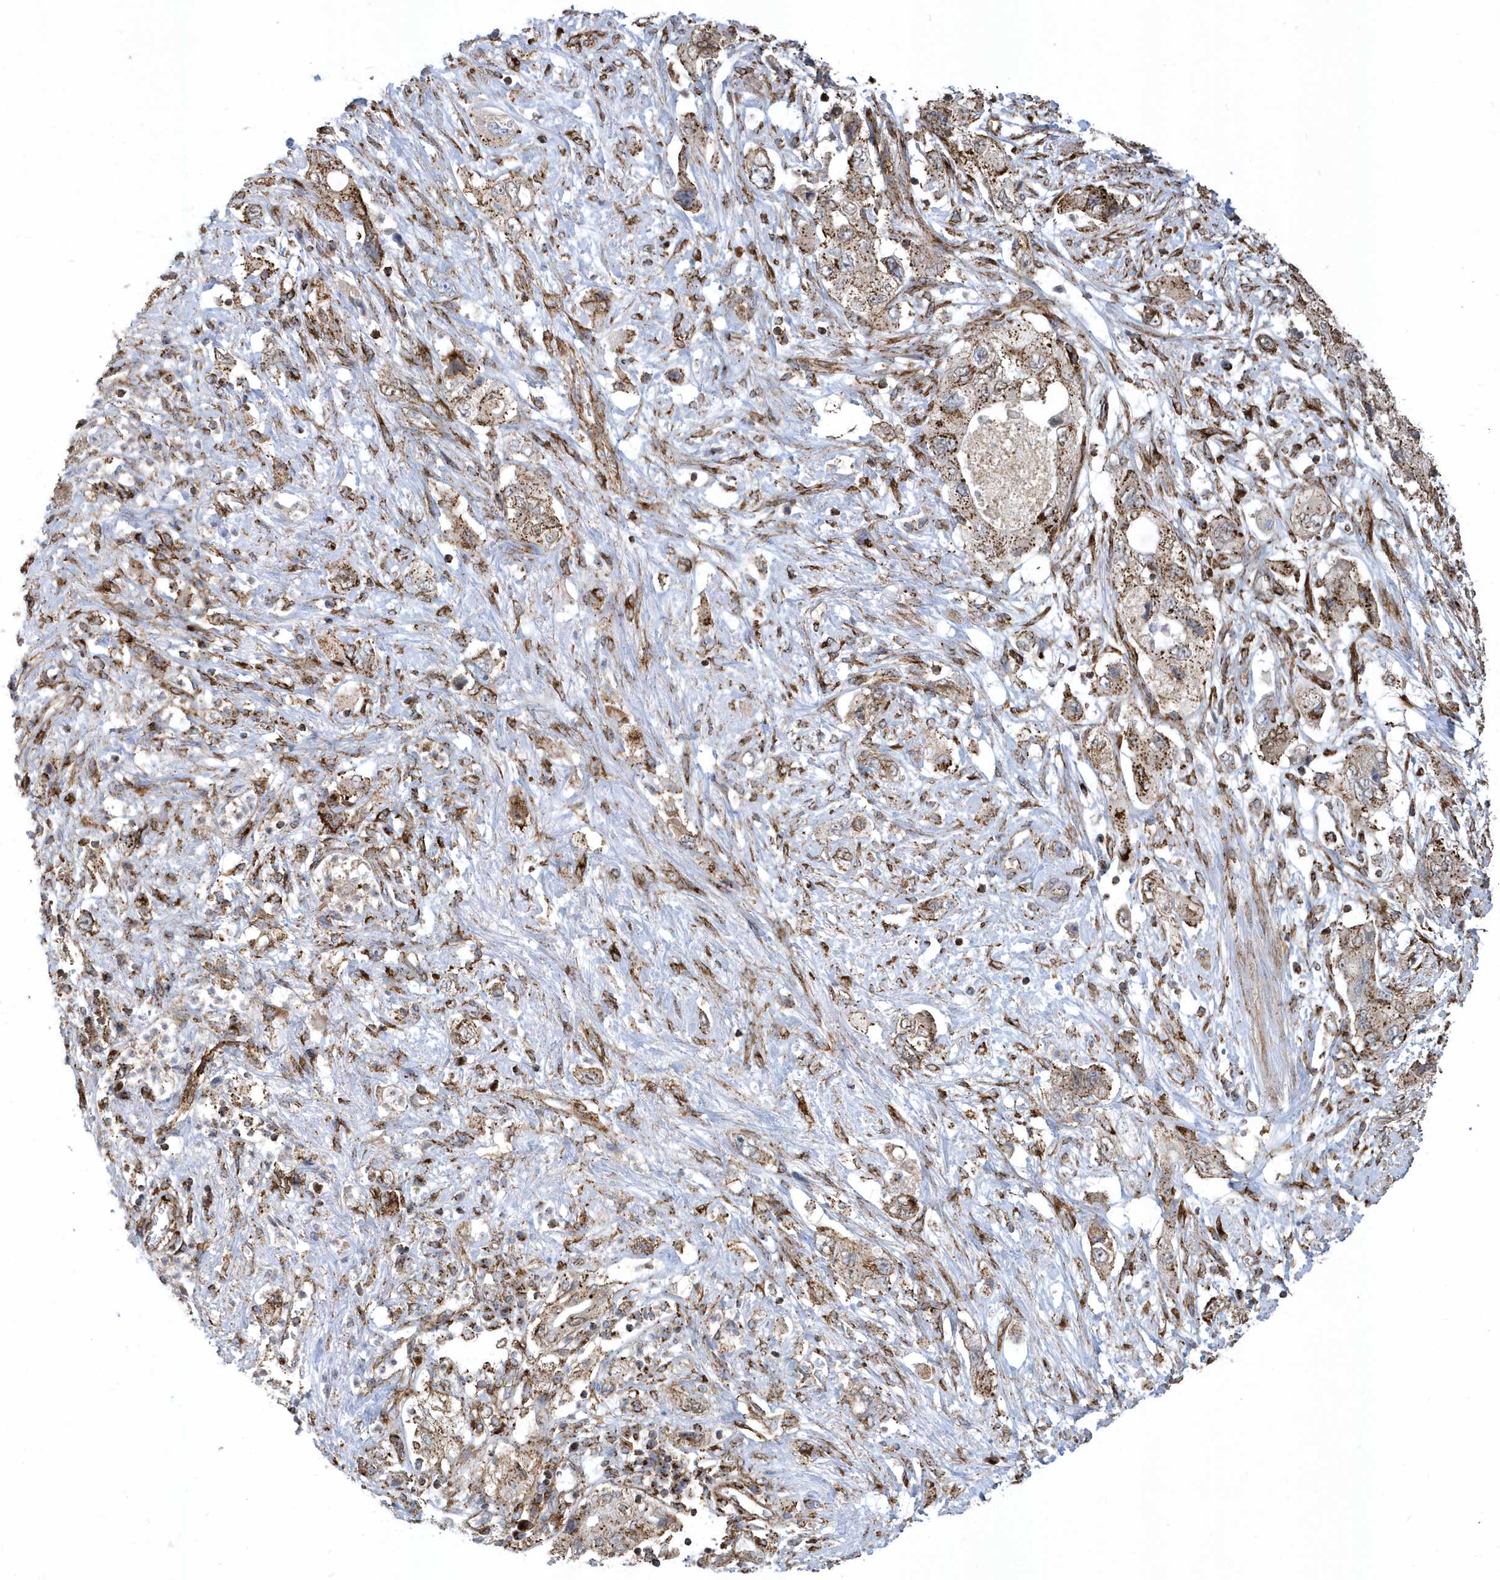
{"staining": {"intensity": "strong", "quantity": ">75%", "location": "cytoplasmic/membranous"}, "tissue": "pancreatic cancer", "cell_type": "Tumor cells", "image_type": "cancer", "snomed": [{"axis": "morphology", "description": "Adenocarcinoma, NOS"}, {"axis": "topography", "description": "Pancreas"}], "caption": "The photomicrograph demonstrates staining of pancreatic cancer (adenocarcinoma), revealing strong cytoplasmic/membranous protein positivity (brown color) within tumor cells.", "gene": "HRH4", "patient": {"sex": "female", "age": 73}}